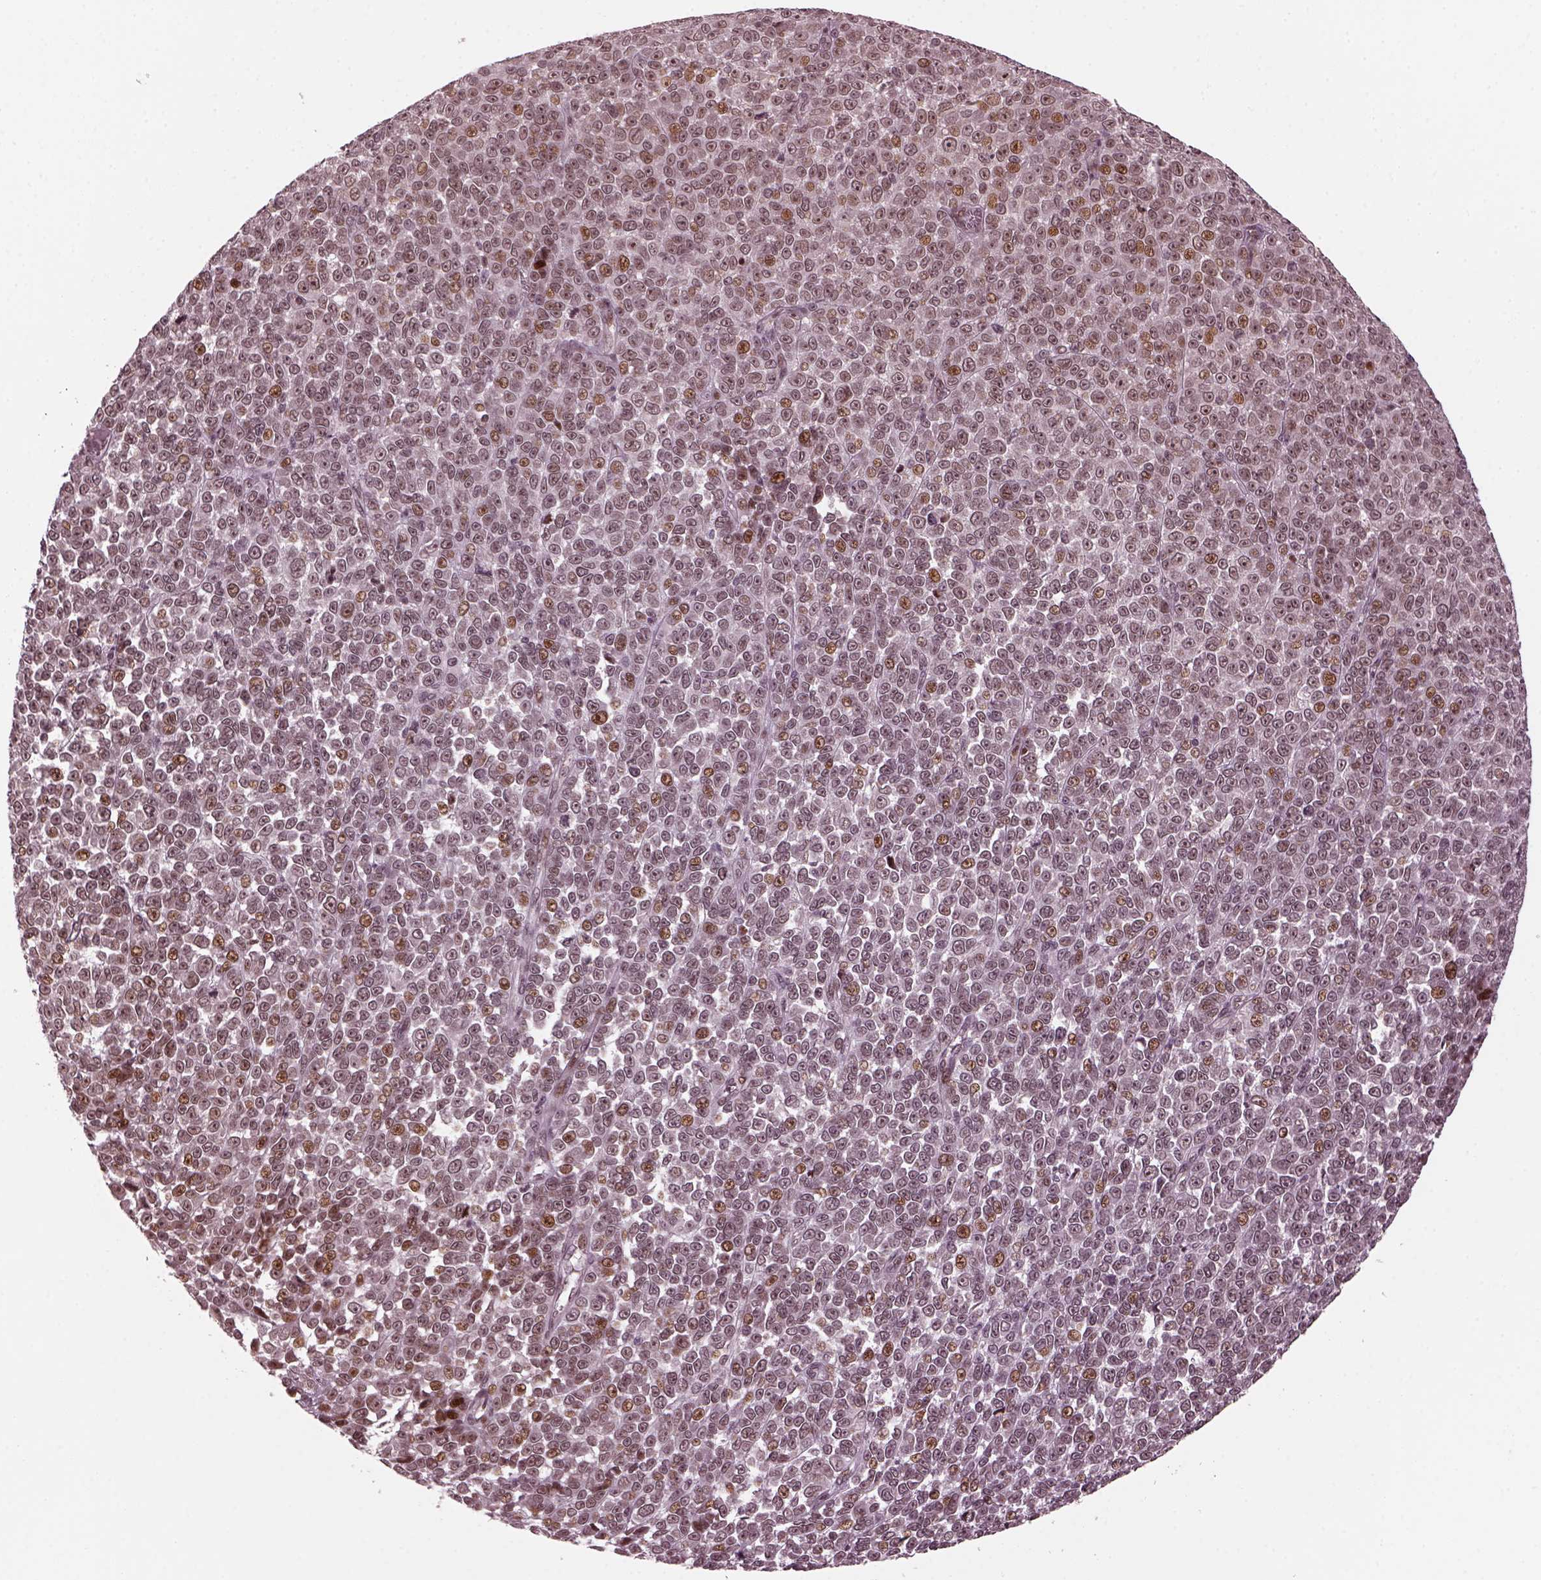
{"staining": {"intensity": "moderate", "quantity": "<25%", "location": "nuclear"}, "tissue": "melanoma", "cell_type": "Tumor cells", "image_type": "cancer", "snomed": [{"axis": "morphology", "description": "Malignant melanoma, NOS"}, {"axis": "topography", "description": "Skin"}], "caption": "Human melanoma stained with a brown dye exhibits moderate nuclear positive staining in approximately <25% of tumor cells.", "gene": "TRIB3", "patient": {"sex": "female", "age": 95}}